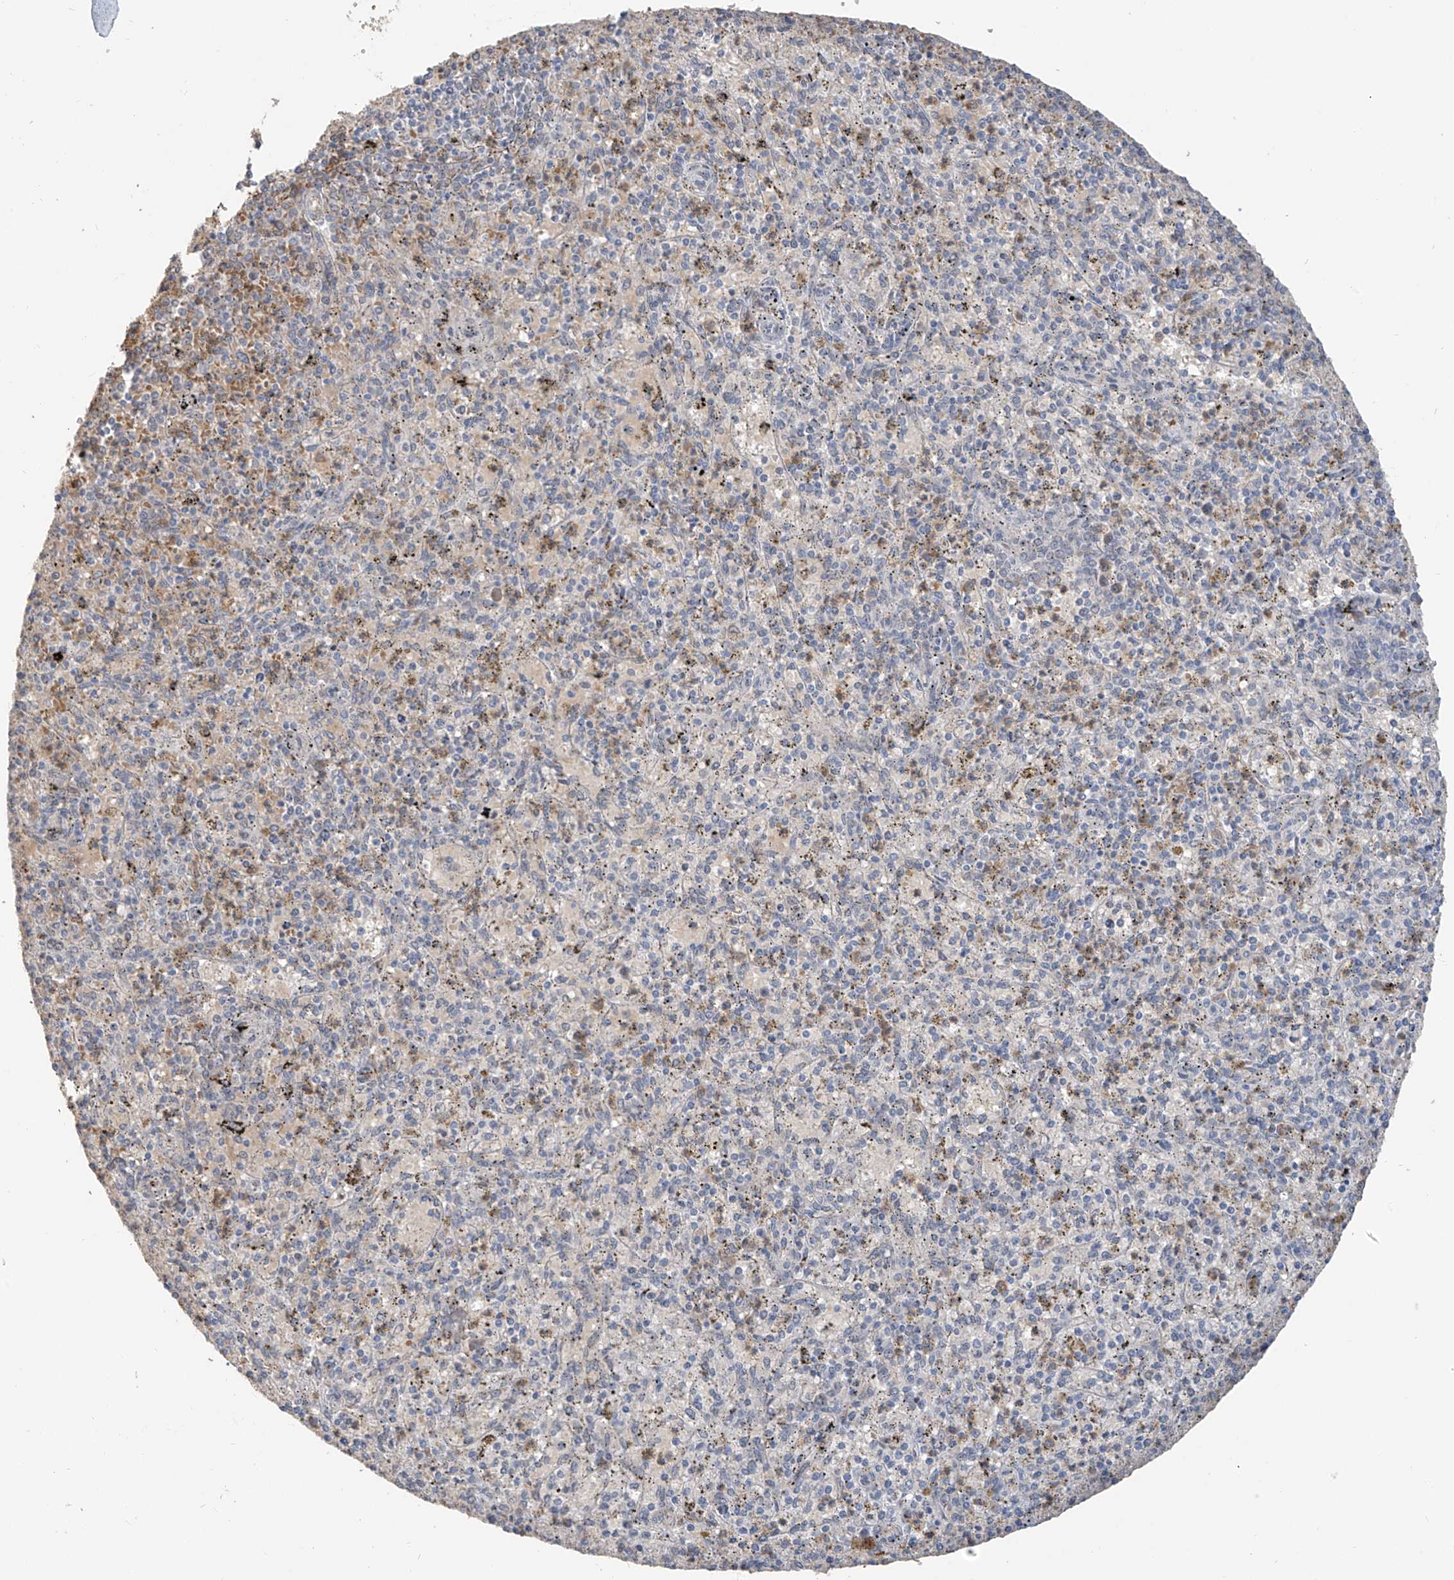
{"staining": {"intensity": "weak", "quantity": "<25%", "location": "cytoplasmic/membranous"}, "tissue": "spleen", "cell_type": "Cells in red pulp", "image_type": "normal", "snomed": [{"axis": "morphology", "description": "Normal tissue, NOS"}, {"axis": "topography", "description": "Spleen"}], "caption": "High power microscopy micrograph of an immunohistochemistry (IHC) photomicrograph of normal spleen, revealing no significant expression in cells in red pulp.", "gene": "MCM9", "patient": {"sex": "male", "age": 72}}